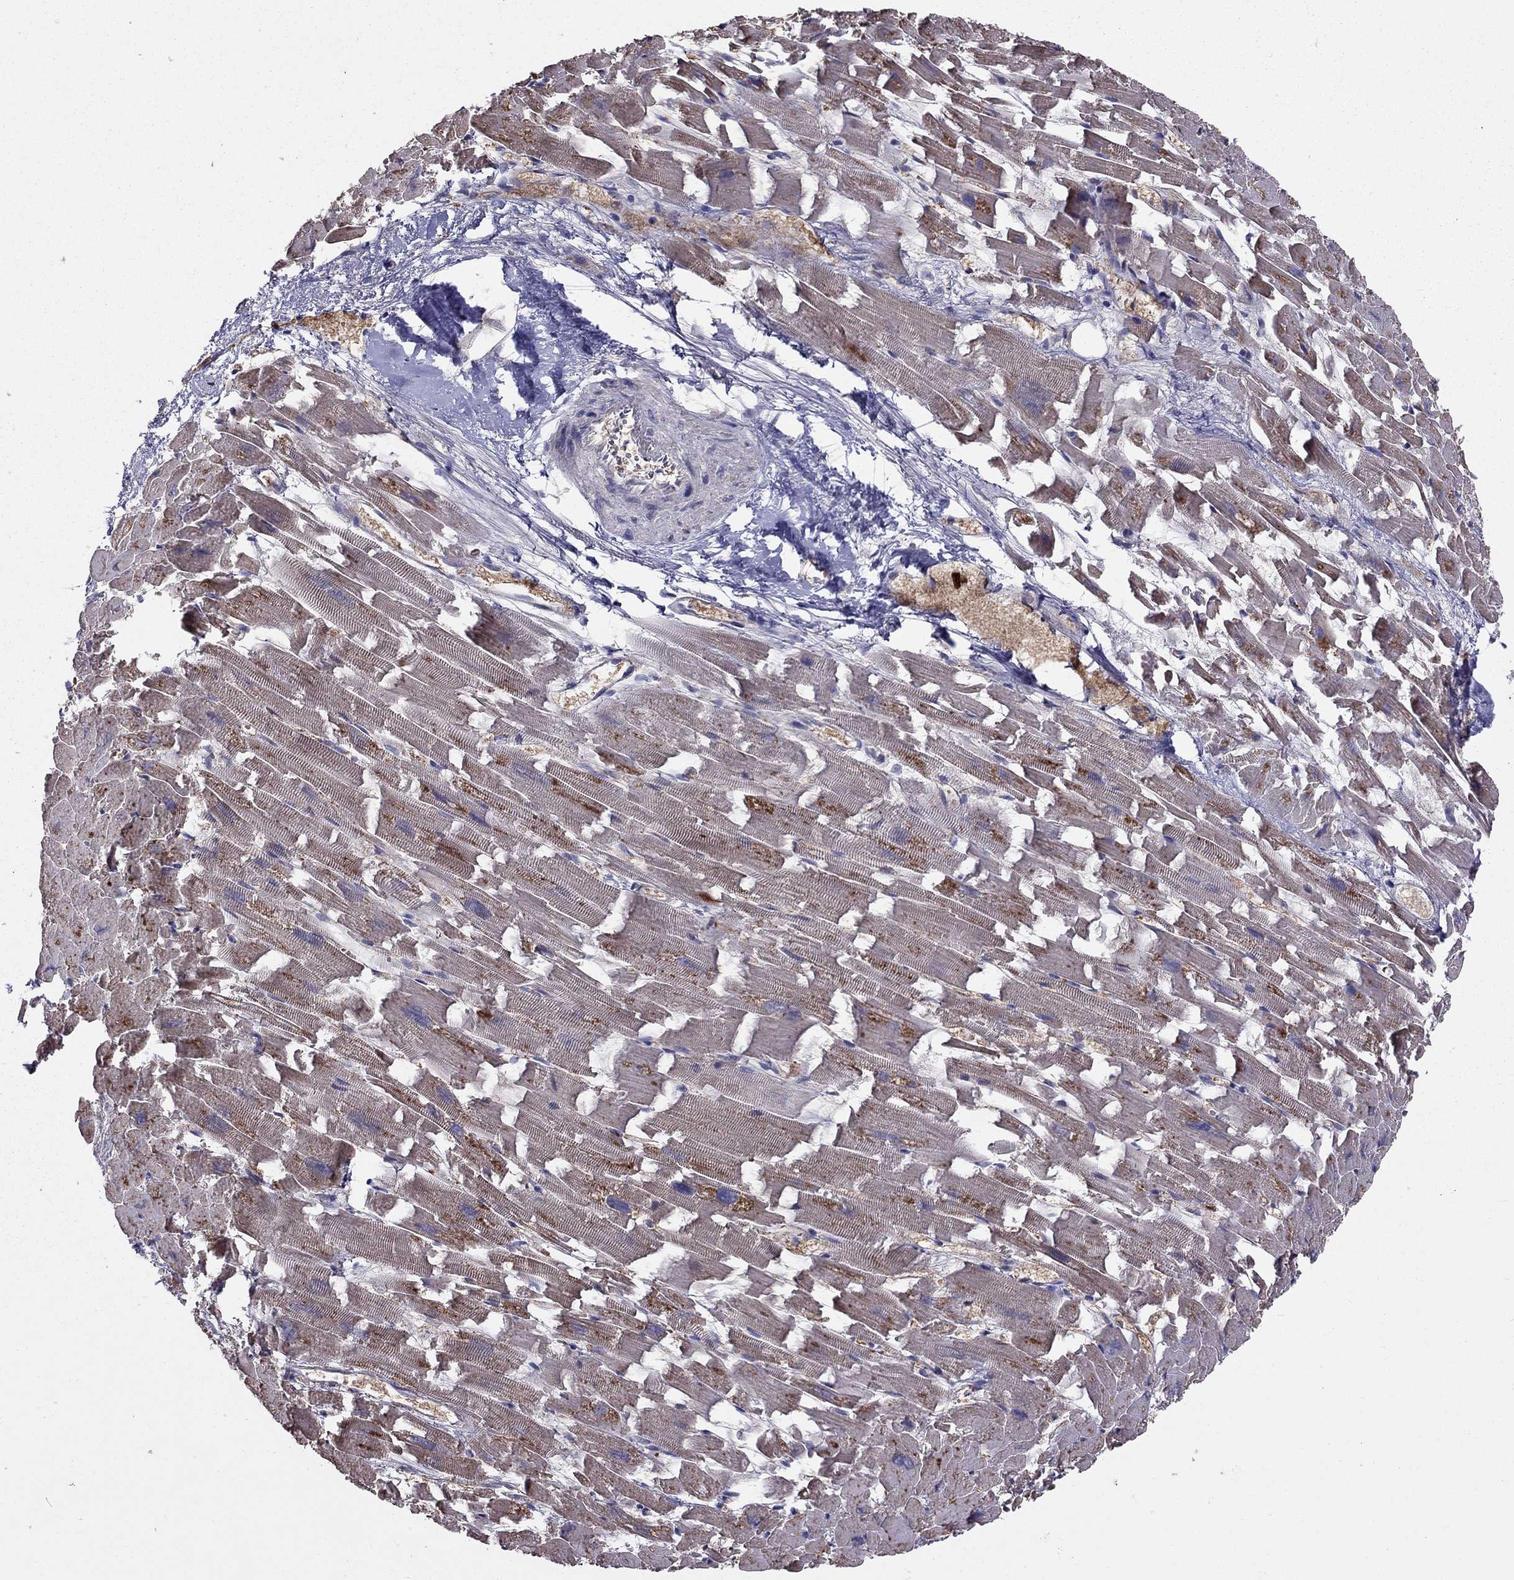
{"staining": {"intensity": "negative", "quantity": "none", "location": "none"}, "tissue": "heart muscle", "cell_type": "Cardiomyocytes", "image_type": "normal", "snomed": [{"axis": "morphology", "description": "Normal tissue, NOS"}, {"axis": "topography", "description": "Heart"}], "caption": "A high-resolution histopathology image shows IHC staining of unremarkable heart muscle, which demonstrates no significant staining in cardiomyocytes. (Immunohistochemistry, brightfield microscopy, high magnification).", "gene": "PIK3CG", "patient": {"sex": "female", "age": 64}}